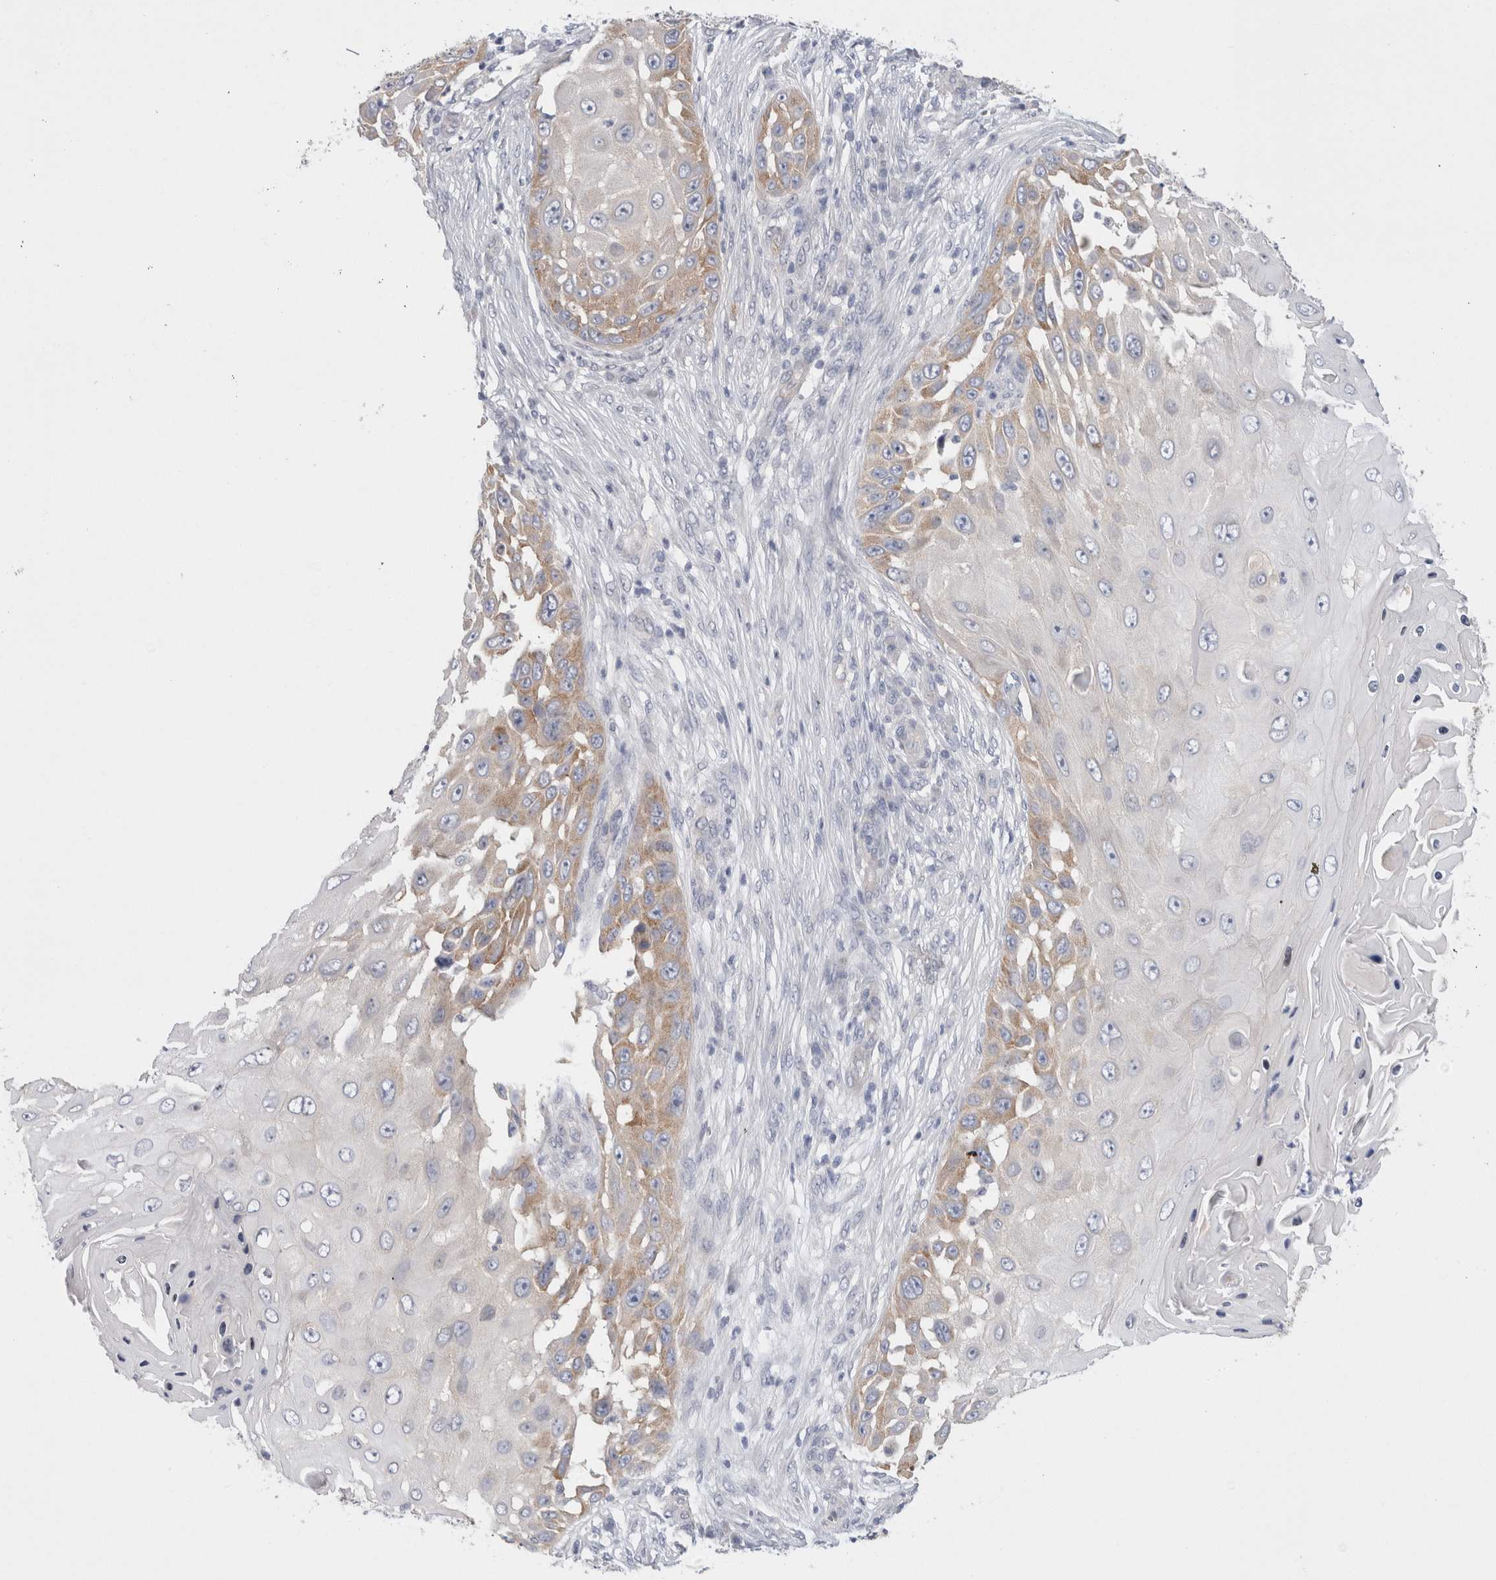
{"staining": {"intensity": "weak", "quantity": "25%-75%", "location": "cytoplasmic/membranous"}, "tissue": "skin cancer", "cell_type": "Tumor cells", "image_type": "cancer", "snomed": [{"axis": "morphology", "description": "Squamous cell carcinoma, NOS"}, {"axis": "topography", "description": "Skin"}], "caption": "Protein expression analysis of human skin cancer reveals weak cytoplasmic/membranous positivity in approximately 25%-75% of tumor cells.", "gene": "WIPF2", "patient": {"sex": "female", "age": 44}}